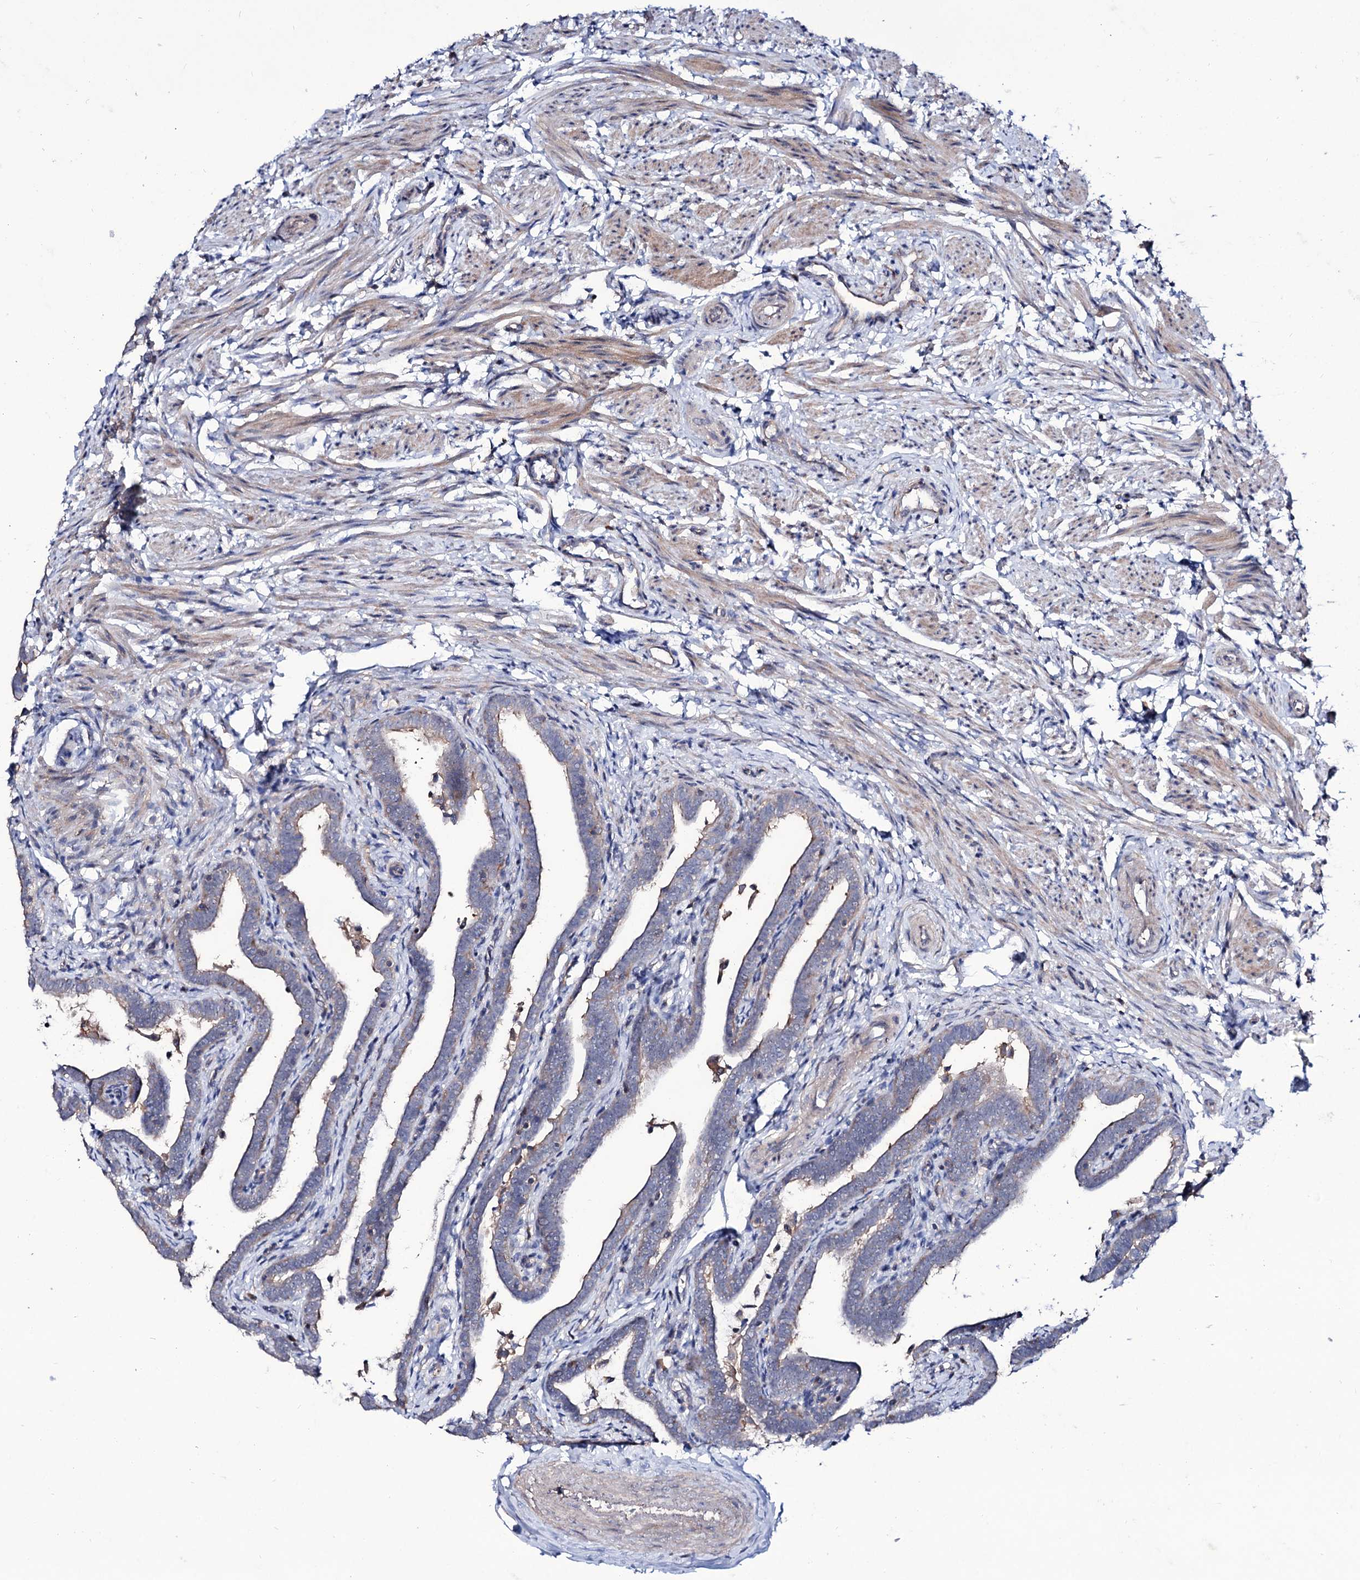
{"staining": {"intensity": "weak", "quantity": "25%-75%", "location": "cytoplasmic/membranous"}, "tissue": "fallopian tube", "cell_type": "Glandular cells", "image_type": "normal", "snomed": [{"axis": "morphology", "description": "Normal tissue, NOS"}, {"axis": "topography", "description": "Fallopian tube"}], "caption": "This histopathology image shows immunohistochemistry staining of normal human fallopian tube, with low weak cytoplasmic/membranous expression in about 25%-75% of glandular cells.", "gene": "SEC24A", "patient": {"sex": "female", "age": 36}}